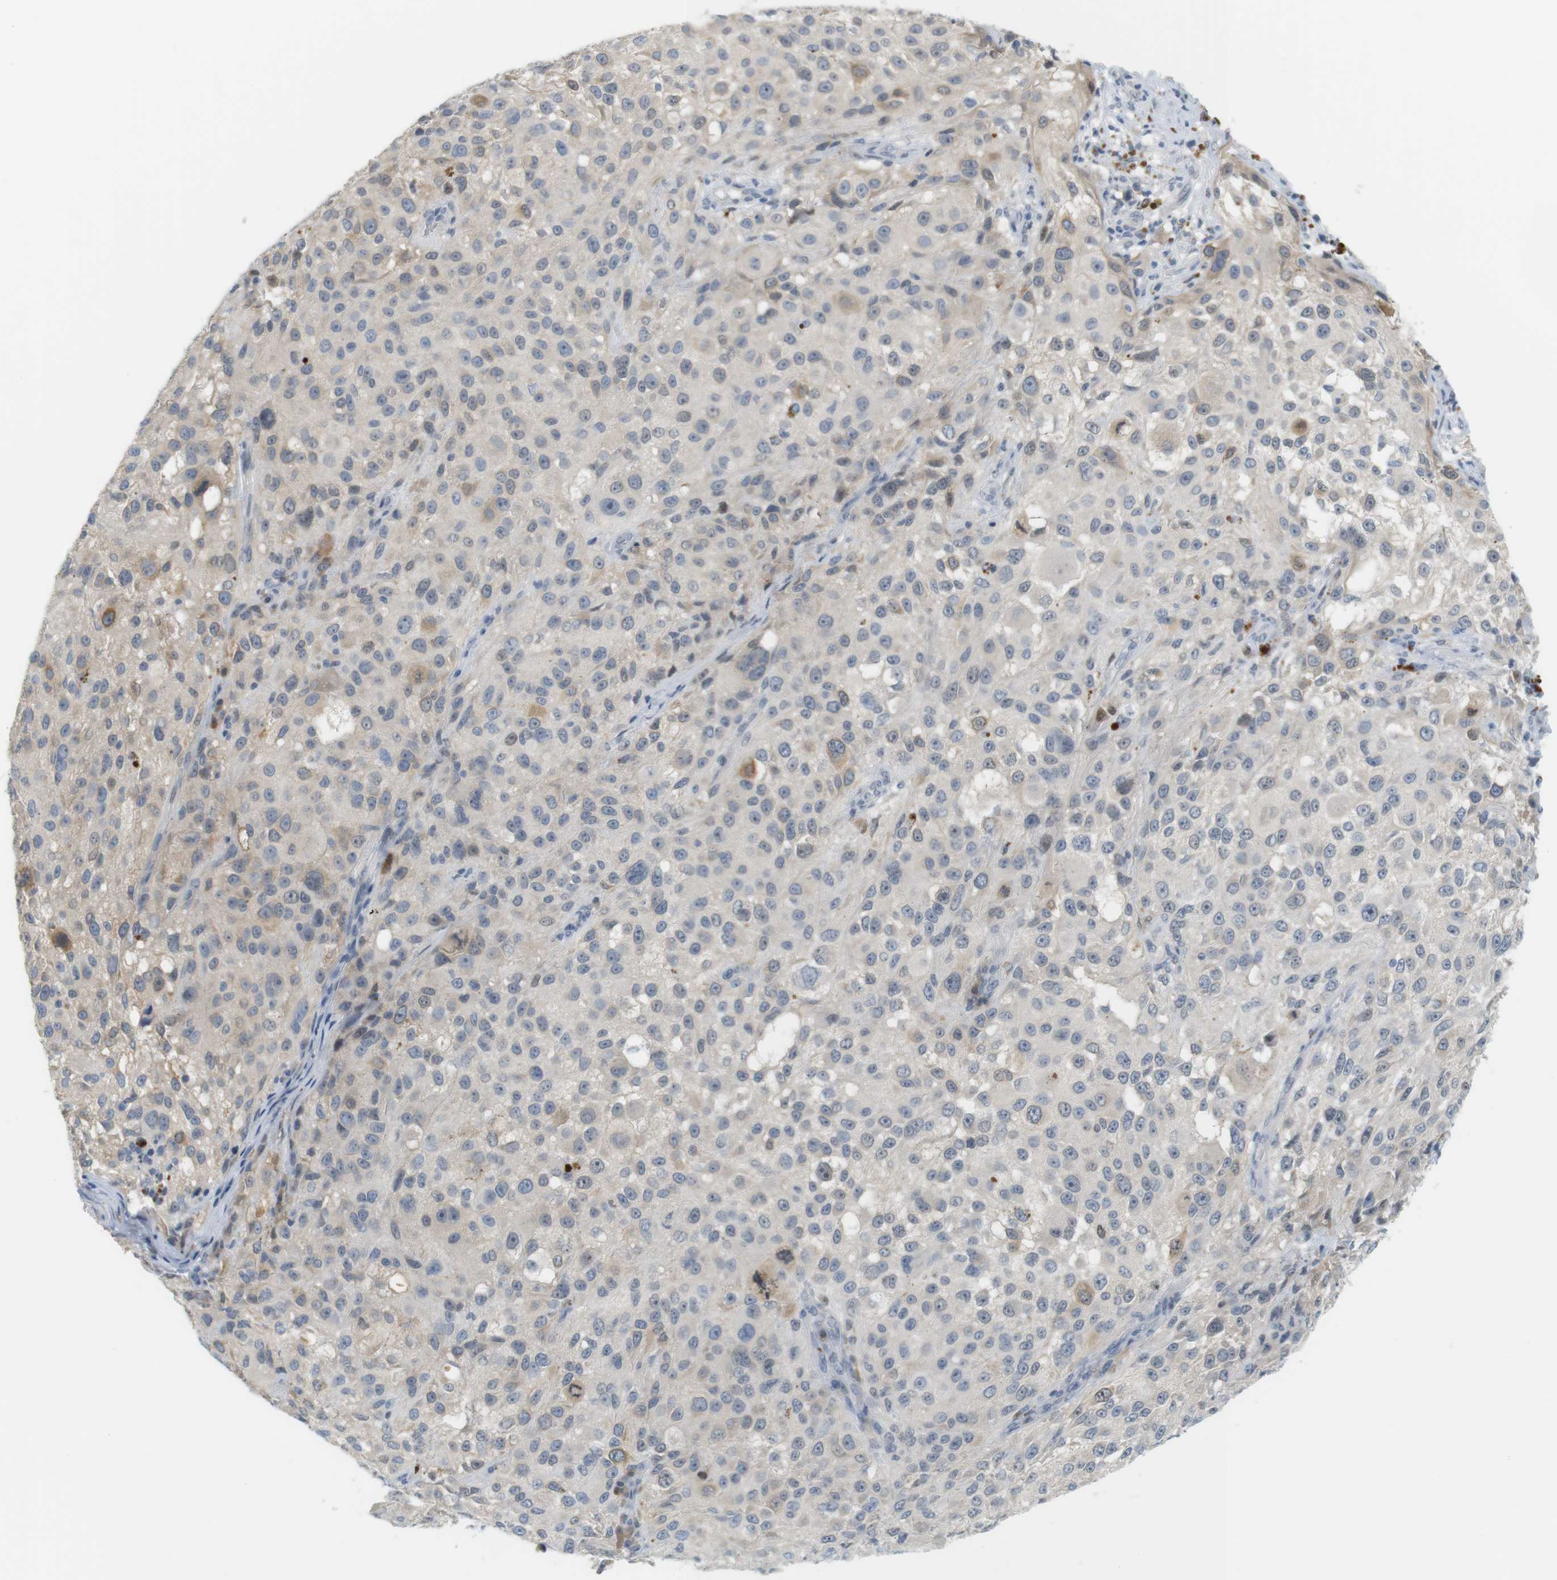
{"staining": {"intensity": "weak", "quantity": "<25%", "location": "cytoplasmic/membranous"}, "tissue": "melanoma", "cell_type": "Tumor cells", "image_type": "cancer", "snomed": [{"axis": "morphology", "description": "Necrosis, NOS"}, {"axis": "morphology", "description": "Malignant melanoma, NOS"}, {"axis": "topography", "description": "Skin"}], "caption": "Protein analysis of melanoma displays no significant positivity in tumor cells.", "gene": "CREB3L2", "patient": {"sex": "female", "age": 87}}